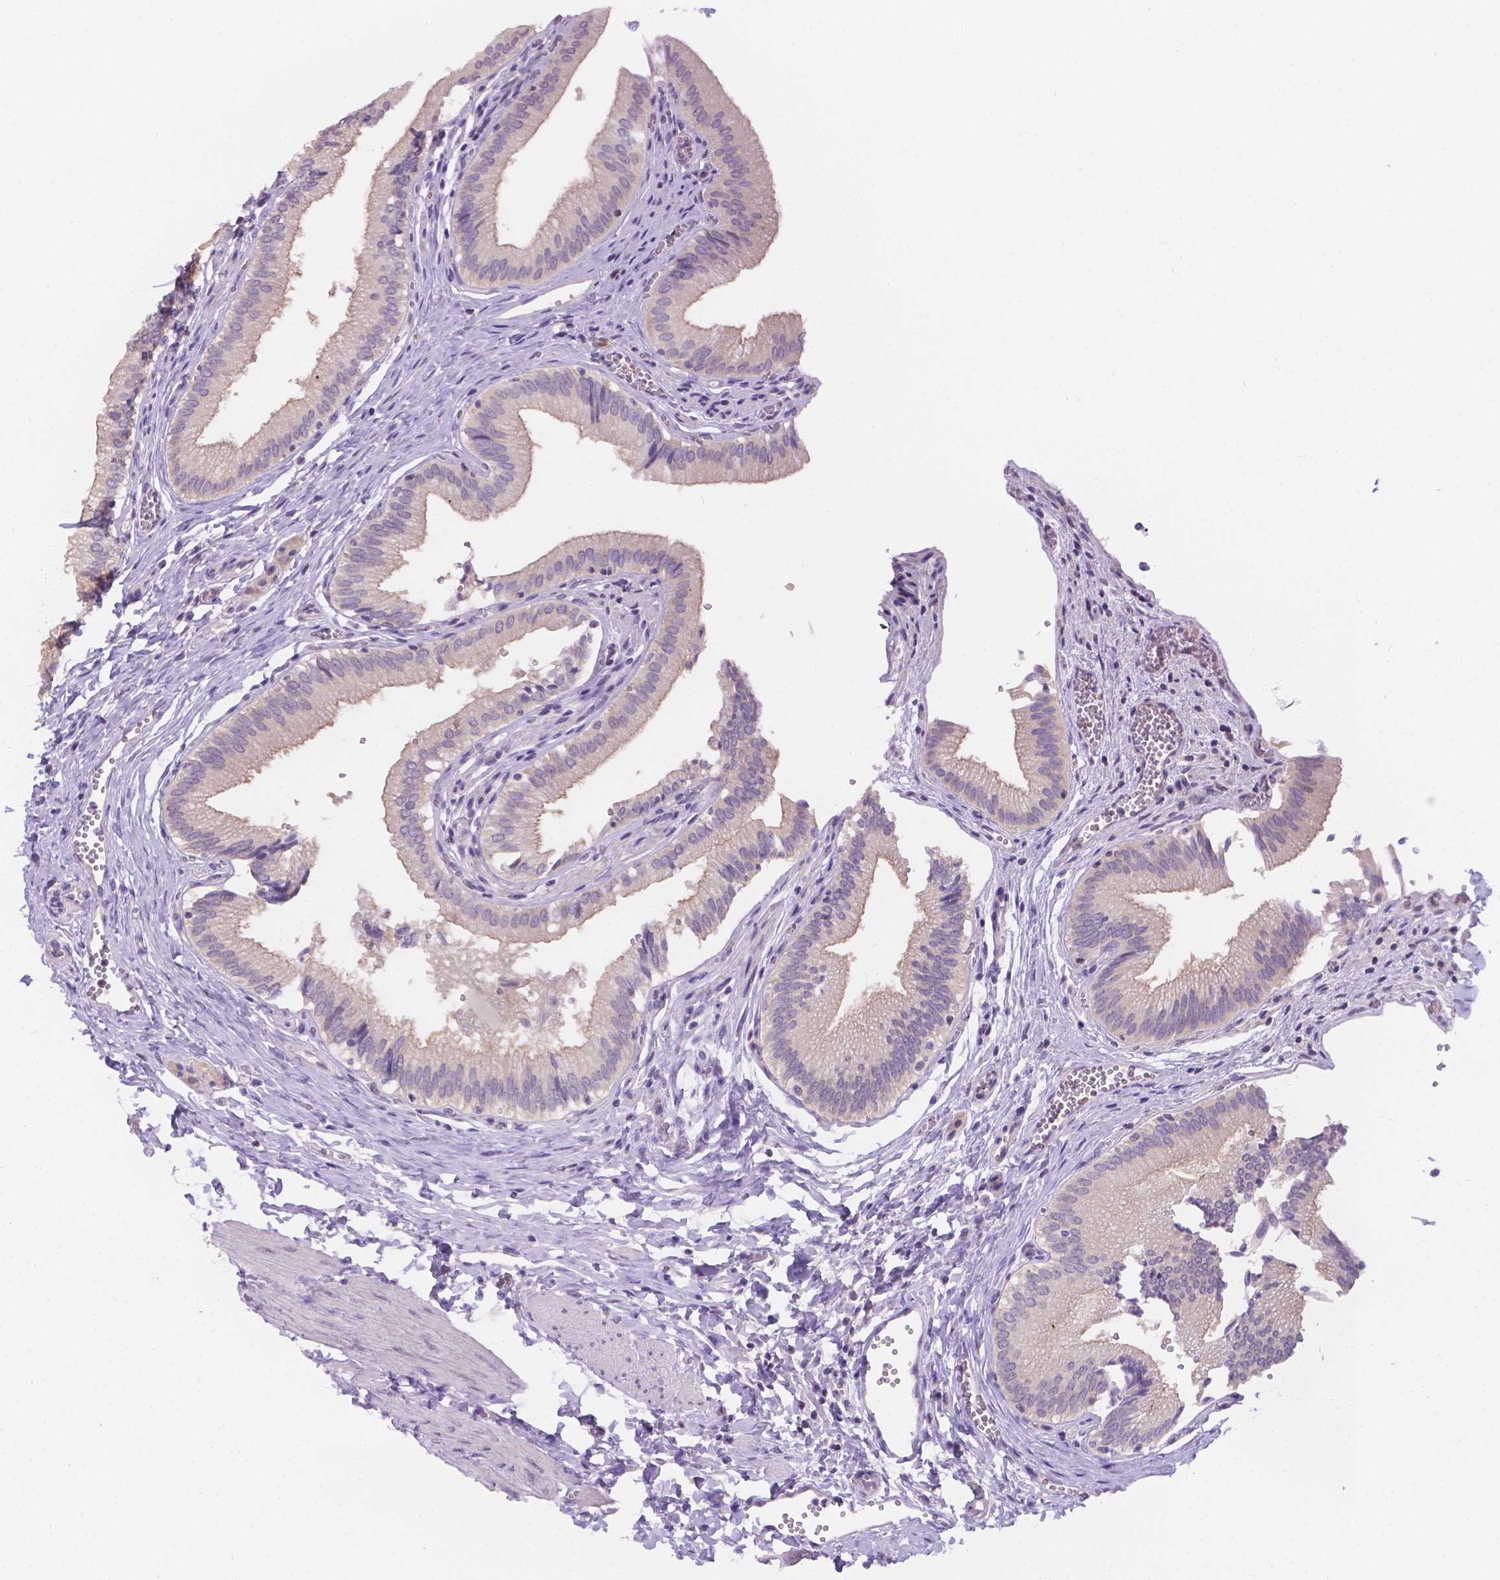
{"staining": {"intensity": "weak", "quantity": "<25%", "location": "cytoplasmic/membranous"}, "tissue": "gallbladder", "cell_type": "Glandular cells", "image_type": "normal", "snomed": [{"axis": "morphology", "description": "Normal tissue, NOS"}, {"axis": "topography", "description": "Gallbladder"}, {"axis": "topography", "description": "Peripheral nerve tissue"}], "caption": "Immunohistochemistry image of normal gallbladder: gallbladder stained with DAB (3,3'-diaminobenzidine) reveals no significant protein staining in glandular cells.", "gene": "CD96", "patient": {"sex": "male", "age": 17}}